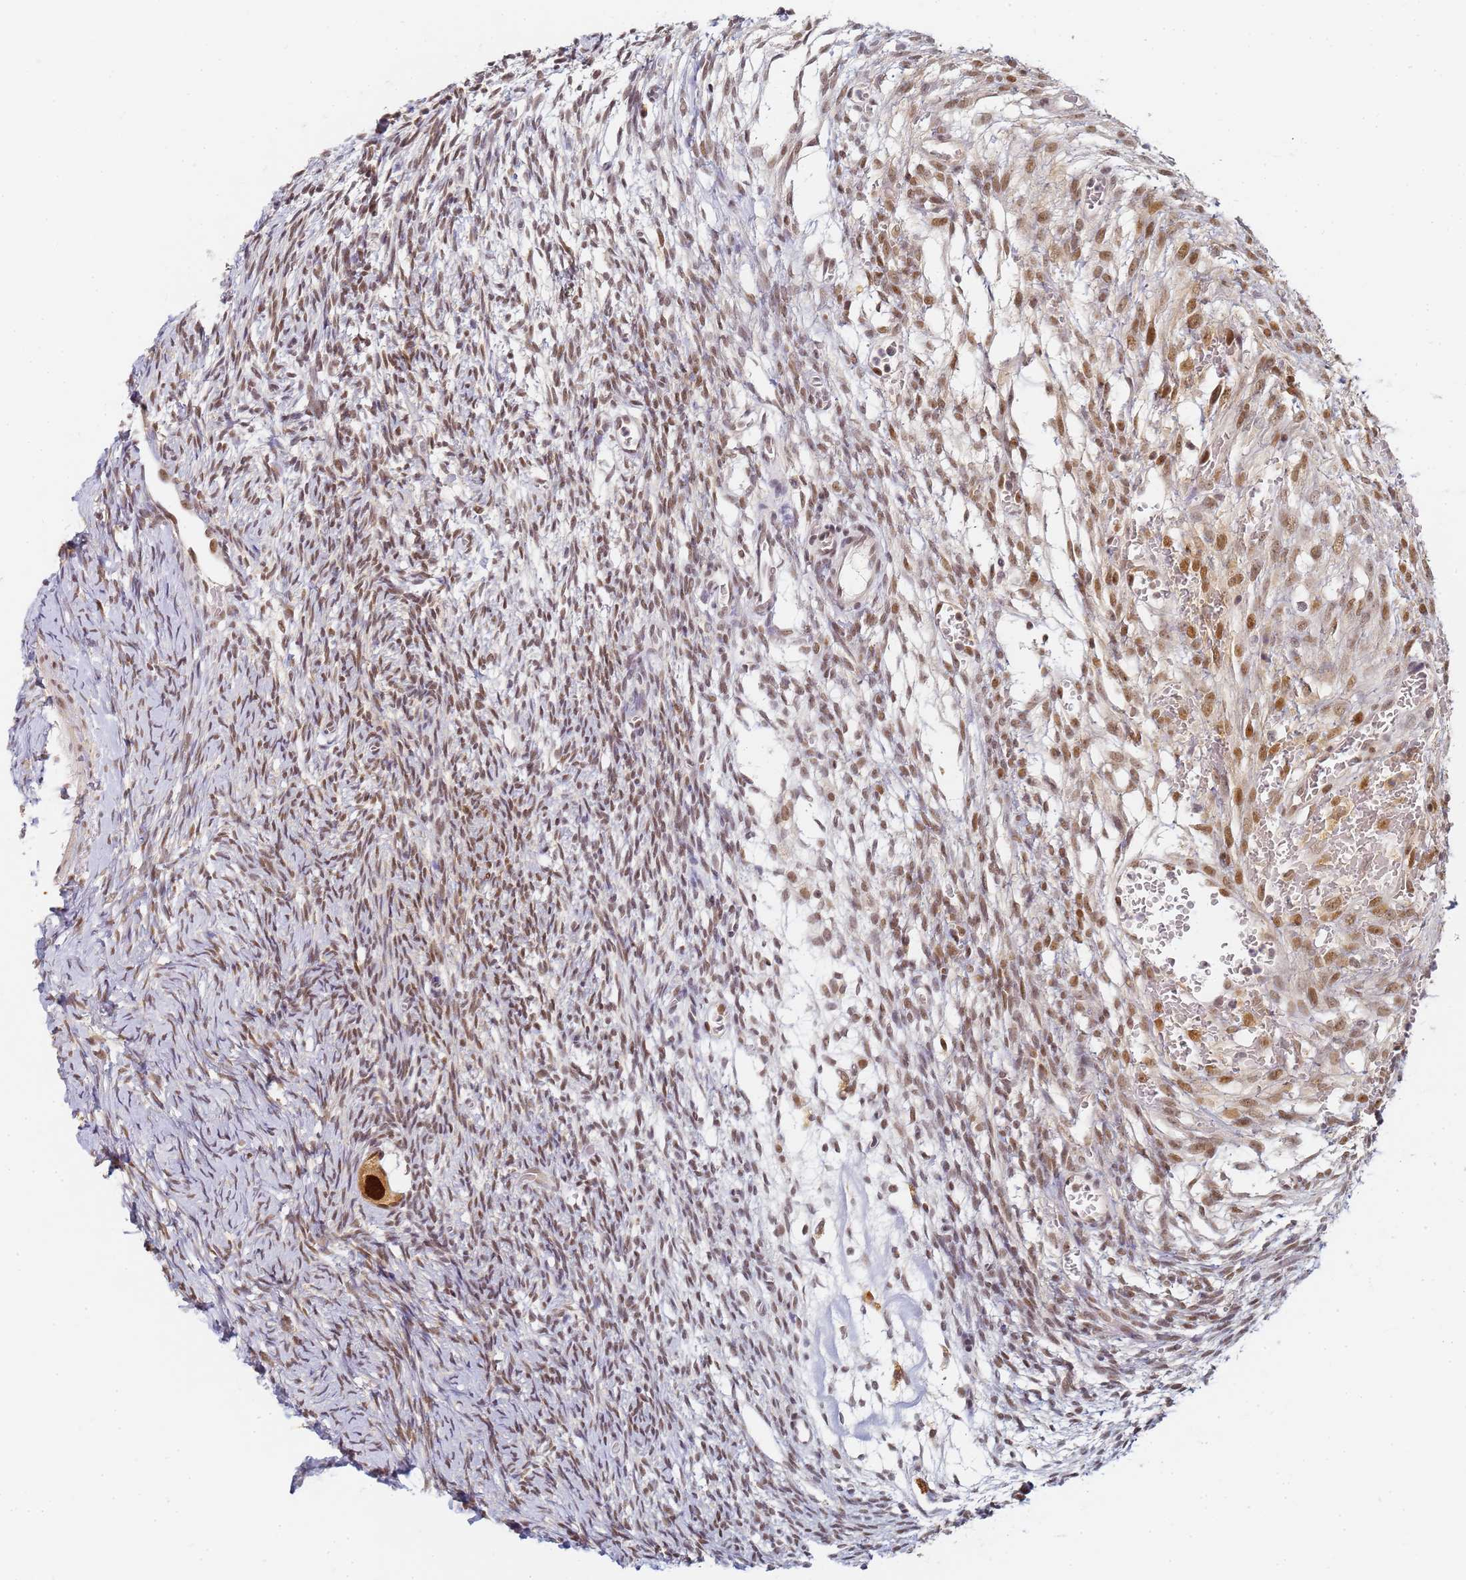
{"staining": {"intensity": "strong", "quantity": ">75%", "location": "nuclear"}, "tissue": "ovary", "cell_type": "Follicle cells", "image_type": "normal", "snomed": [{"axis": "morphology", "description": "Normal tissue, NOS"}, {"axis": "topography", "description": "Ovary"}], "caption": "Protein expression analysis of unremarkable ovary exhibits strong nuclear expression in about >75% of follicle cells.", "gene": "HMCES", "patient": {"sex": "female", "age": 39}}